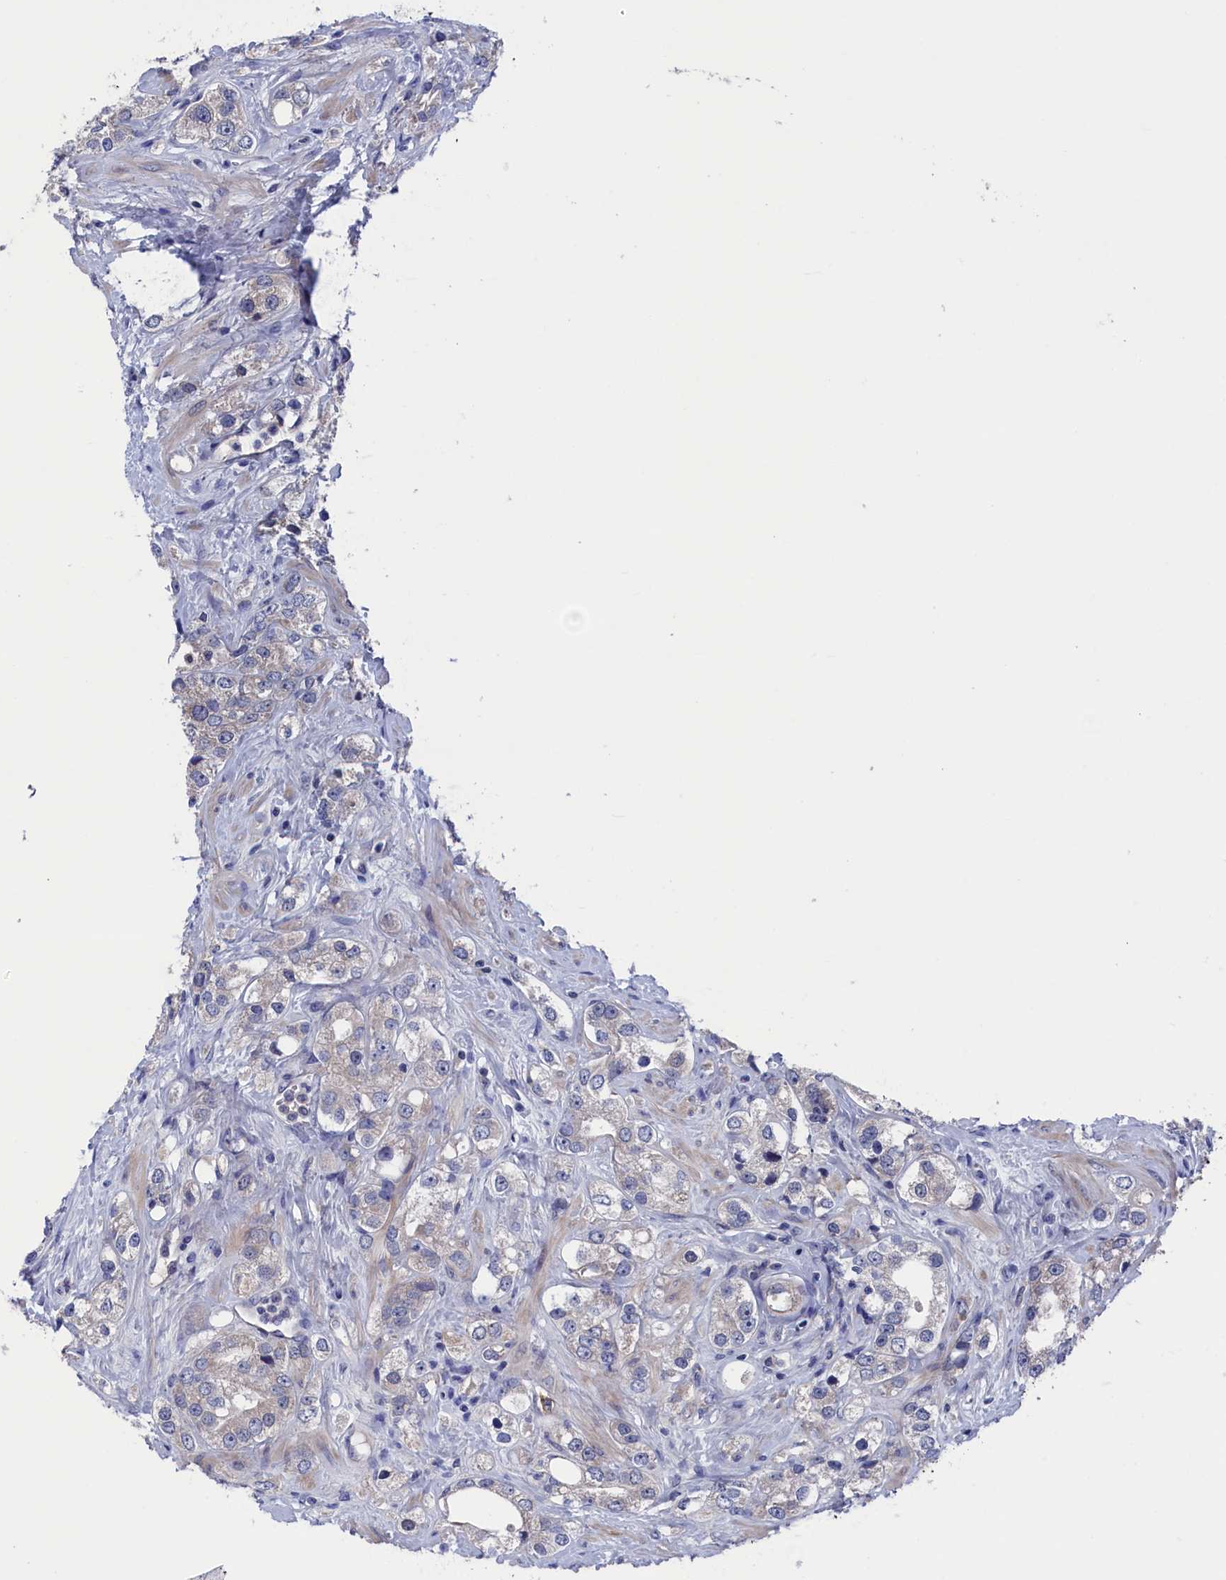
{"staining": {"intensity": "weak", "quantity": "<25%", "location": "cytoplasmic/membranous"}, "tissue": "prostate cancer", "cell_type": "Tumor cells", "image_type": "cancer", "snomed": [{"axis": "morphology", "description": "Adenocarcinoma, NOS"}, {"axis": "topography", "description": "Prostate"}], "caption": "Tumor cells show no significant expression in prostate cancer. (DAB IHC visualized using brightfield microscopy, high magnification).", "gene": "SPATA13", "patient": {"sex": "male", "age": 79}}